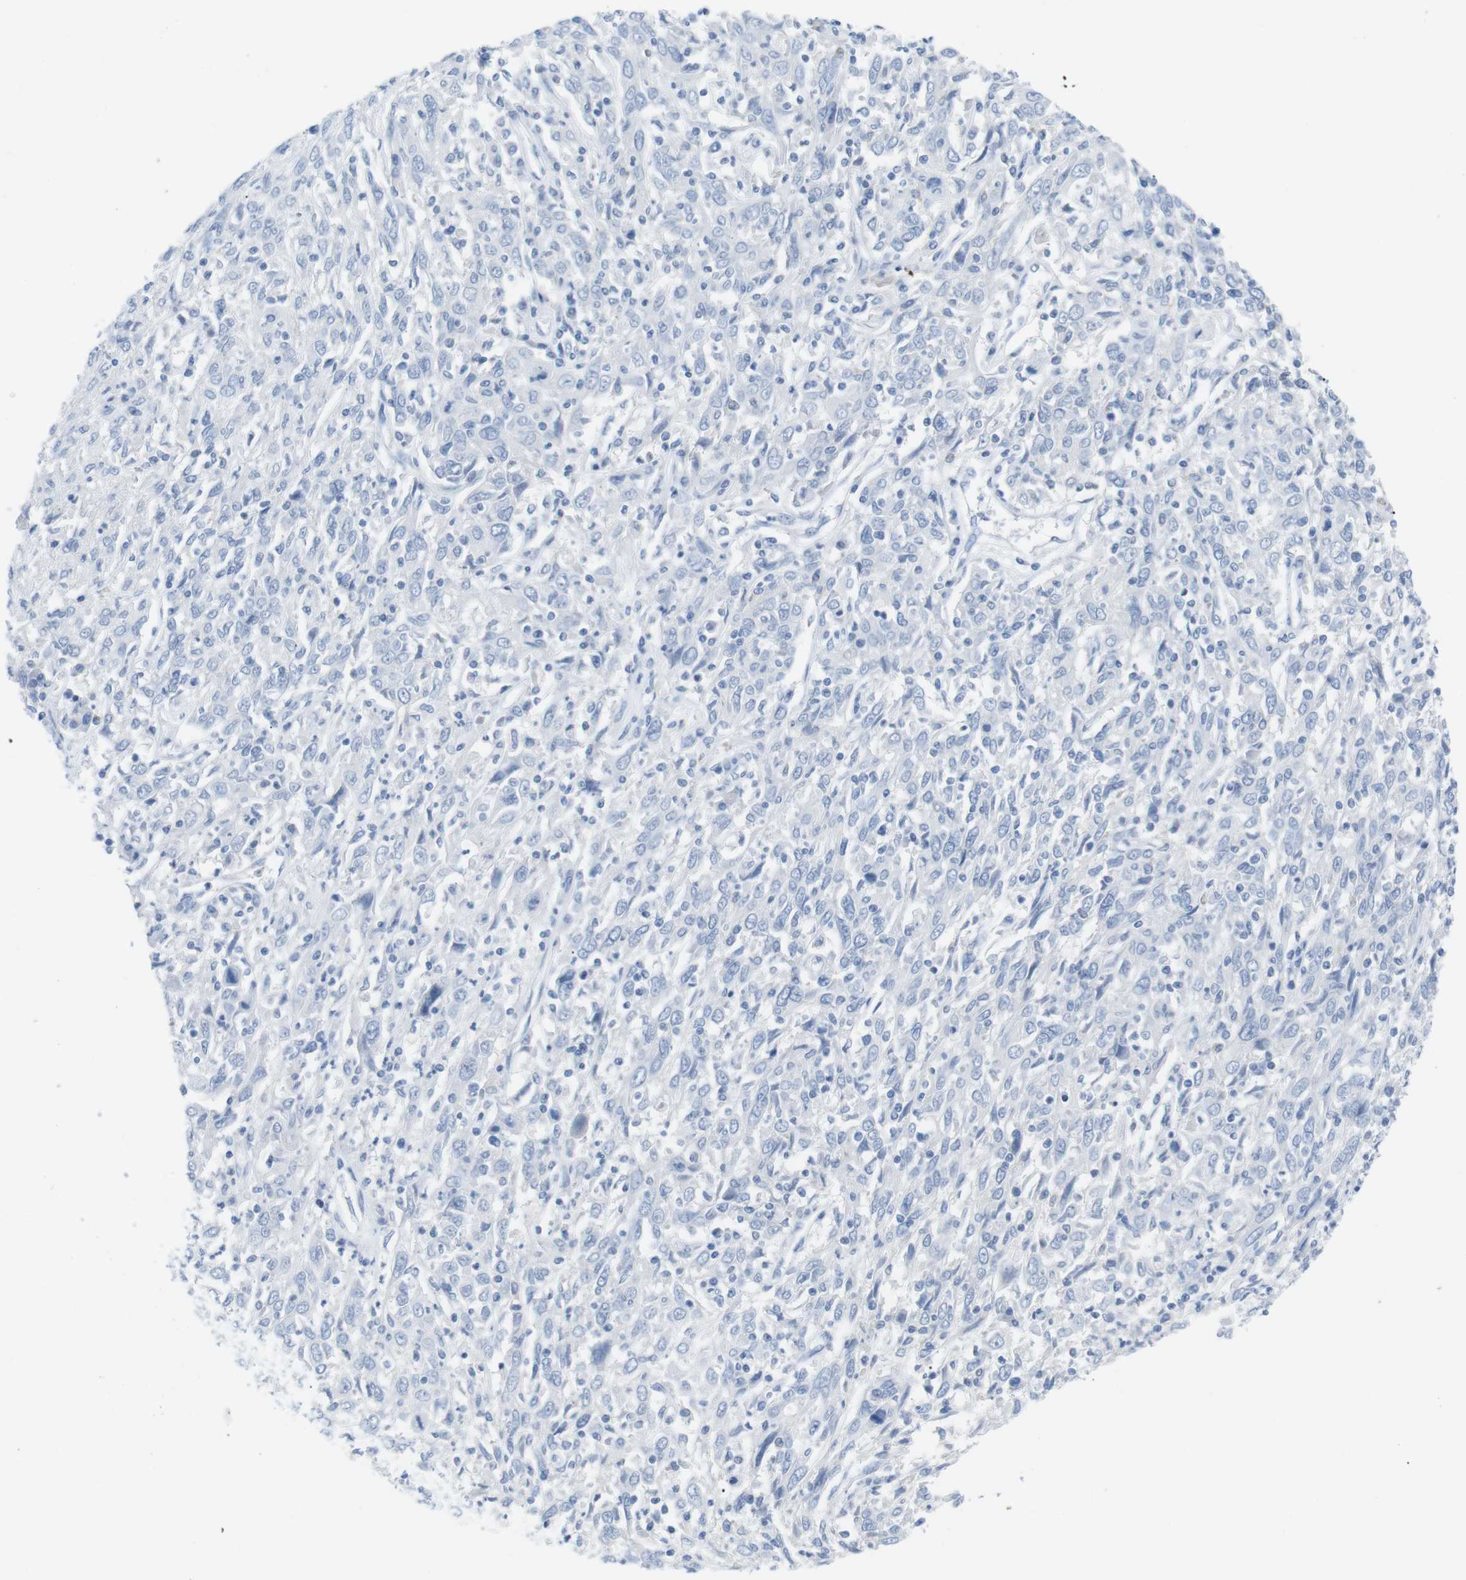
{"staining": {"intensity": "negative", "quantity": "none", "location": "none"}, "tissue": "cervical cancer", "cell_type": "Tumor cells", "image_type": "cancer", "snomed": [{"axis": "morphology", "description": "Squamous cell carcinoma, NOS"}, {"axis": "topography", "description": "Cervix"}], "caption": "A photomicrograph of squamous cell carcinoma (cervical) stained for a protein reveals no brown staining in tumor cells.", "gene": "HBG2", "patient": {"sex": "female", "age": 46}}